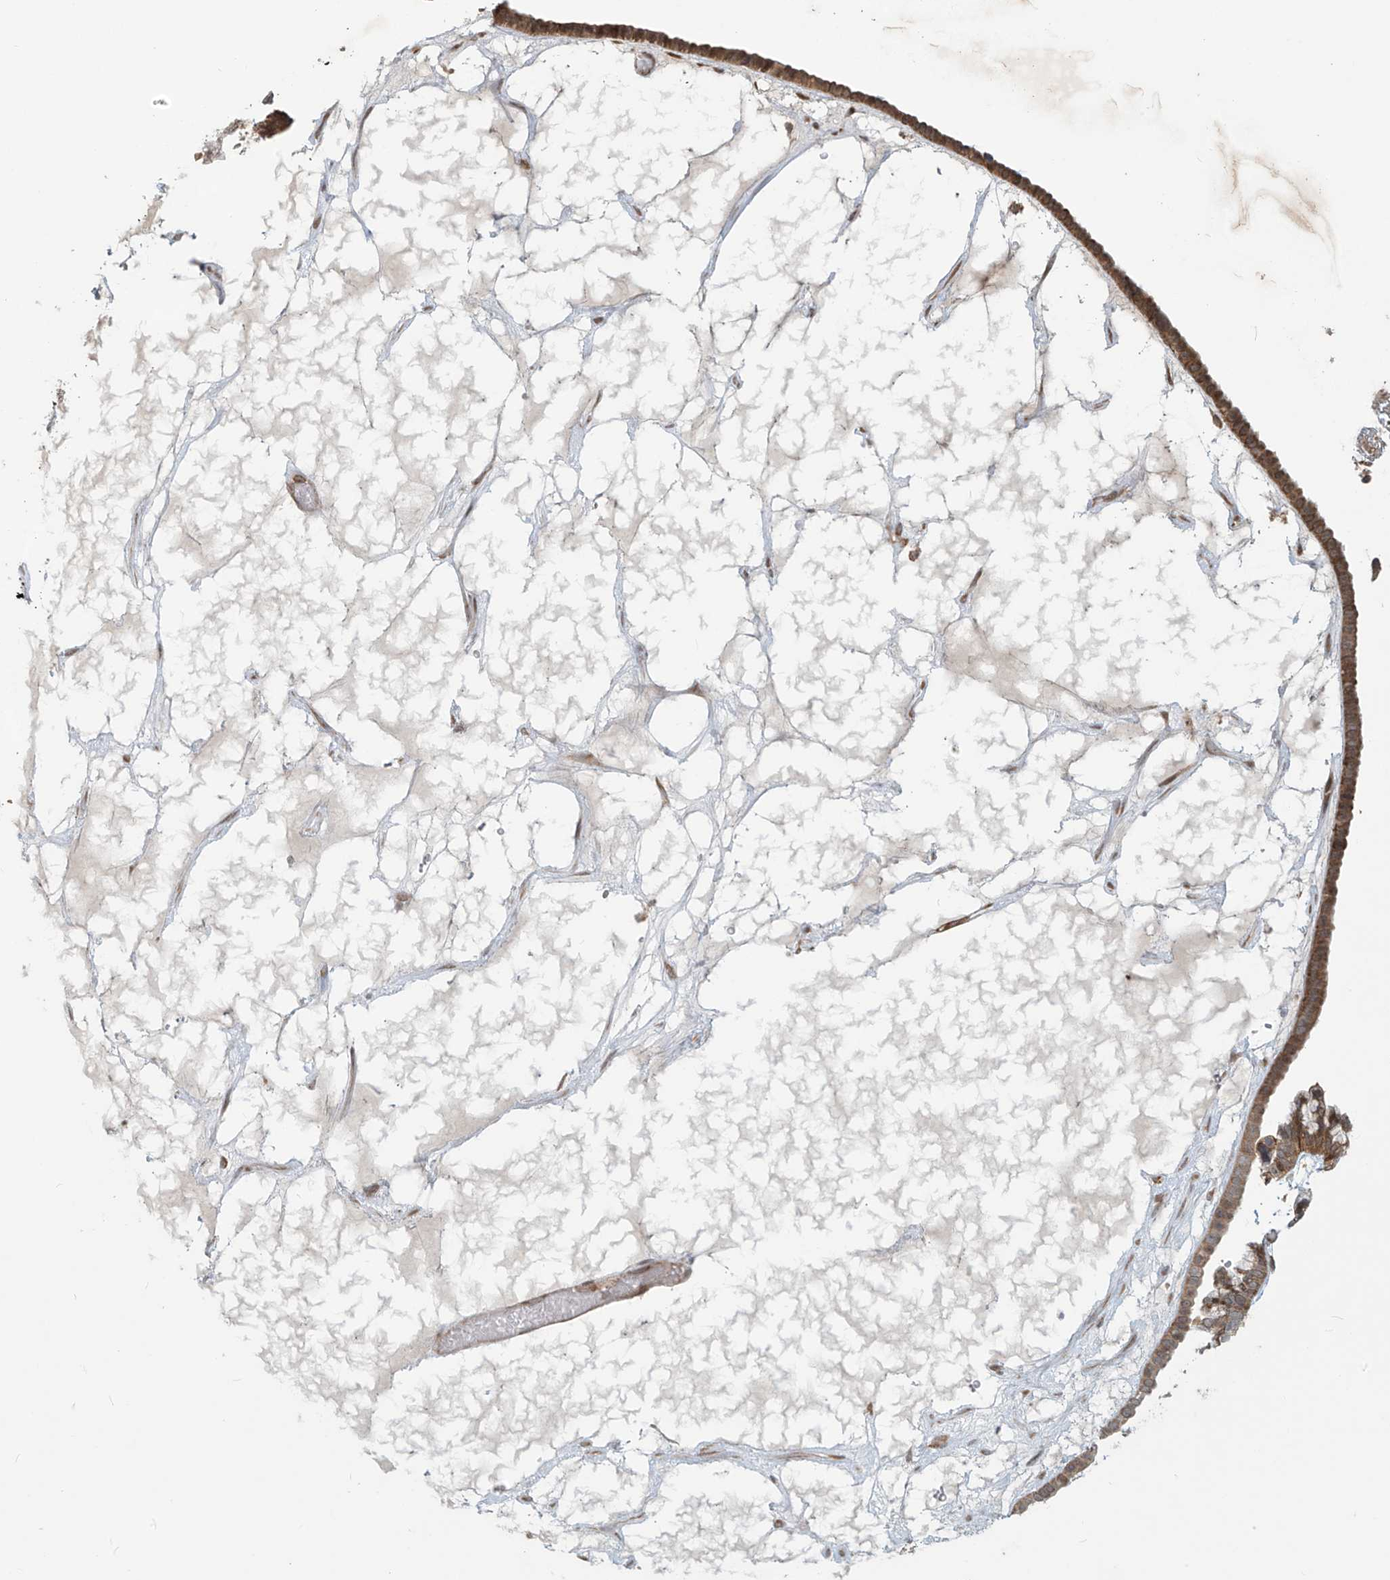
{"staining": {"intensity": "moderate", "quantity": ">75%", "location": "cytoplasmic/membranous"}, "tissue": "ovarian cancer", "cell_type": "Tumor cells", "image_type": "cancer", "snomed": [{"axis": "morphology", "description": "Cystadenocarcinoma, serous, NOS"}, {"axis": "topography", "description": "Ovary"}], "caption": "High-power microscopy captured an immunohistochemistry (IHC) micrograph of ovarian serous cystadenocarcinoma, revealing moderate cytoplasmic/membranous staining in approximately >75% of tumor cells.", "gene": "PLEKHM3", "patient": {"sex": "female", "age": 56}}